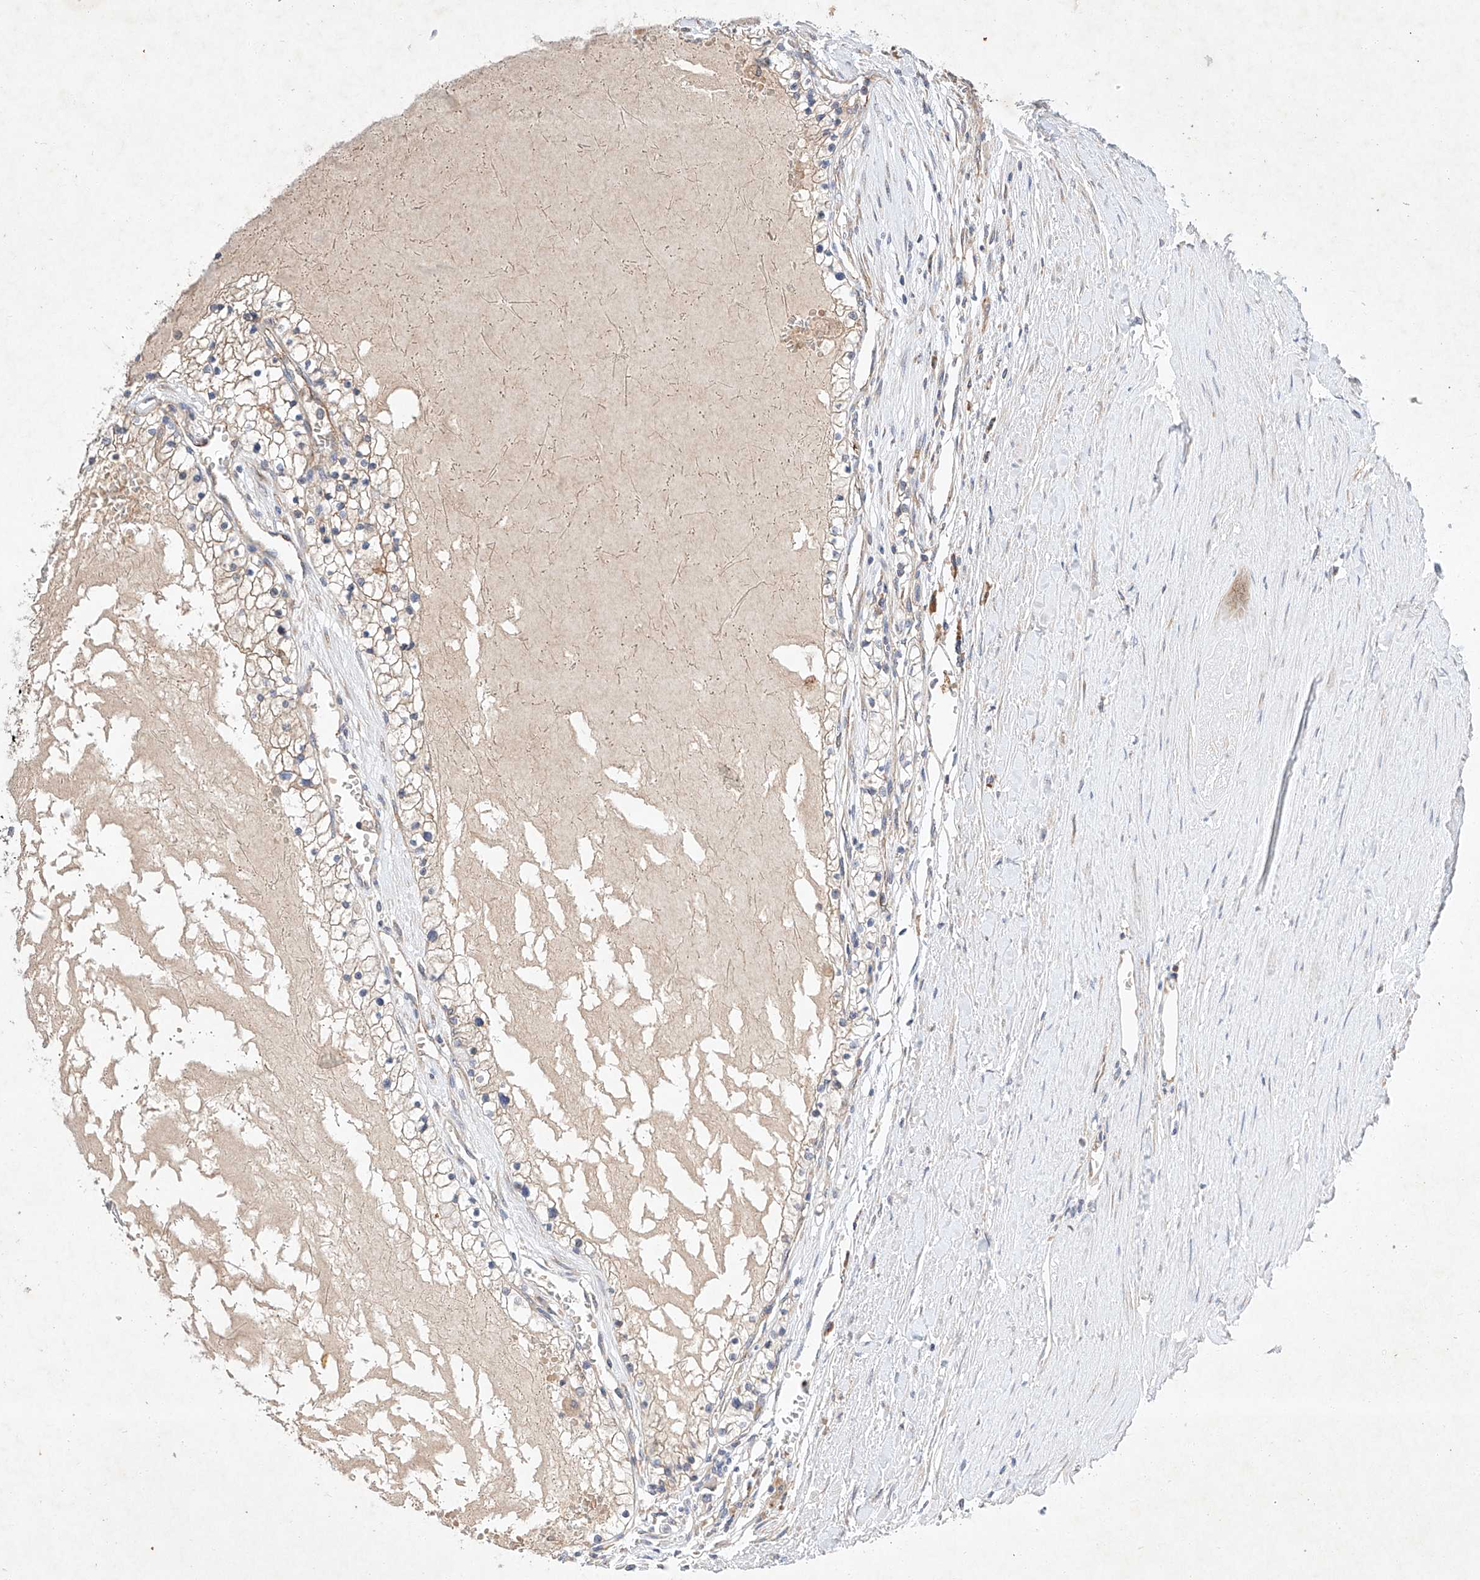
{"staining": {"intensity": "weak", "quantity": "25%-75%", "location": "cytoplasmic/membranous"}, "tissue": "renal cancer", "cell_type": "Tumor cells", "image_type": "cancer", "snomed": [{"axis": "morphology", "description": "Normal tissue, NOS"}, {"axis": "morphology", "description": "Adenocarcinoma, NOS"}, {"axis": "topography", "description": "Kidney"}], "caption": "Immunohistochemical staining of human adenocarcinoma (renal) reveals low levels of weak cytoplasmic/membranous protein expression in approximately 25%-75% of tumor cells.", "gene": "C6orf118", "patient": {"sex": "male", "age": 68}}